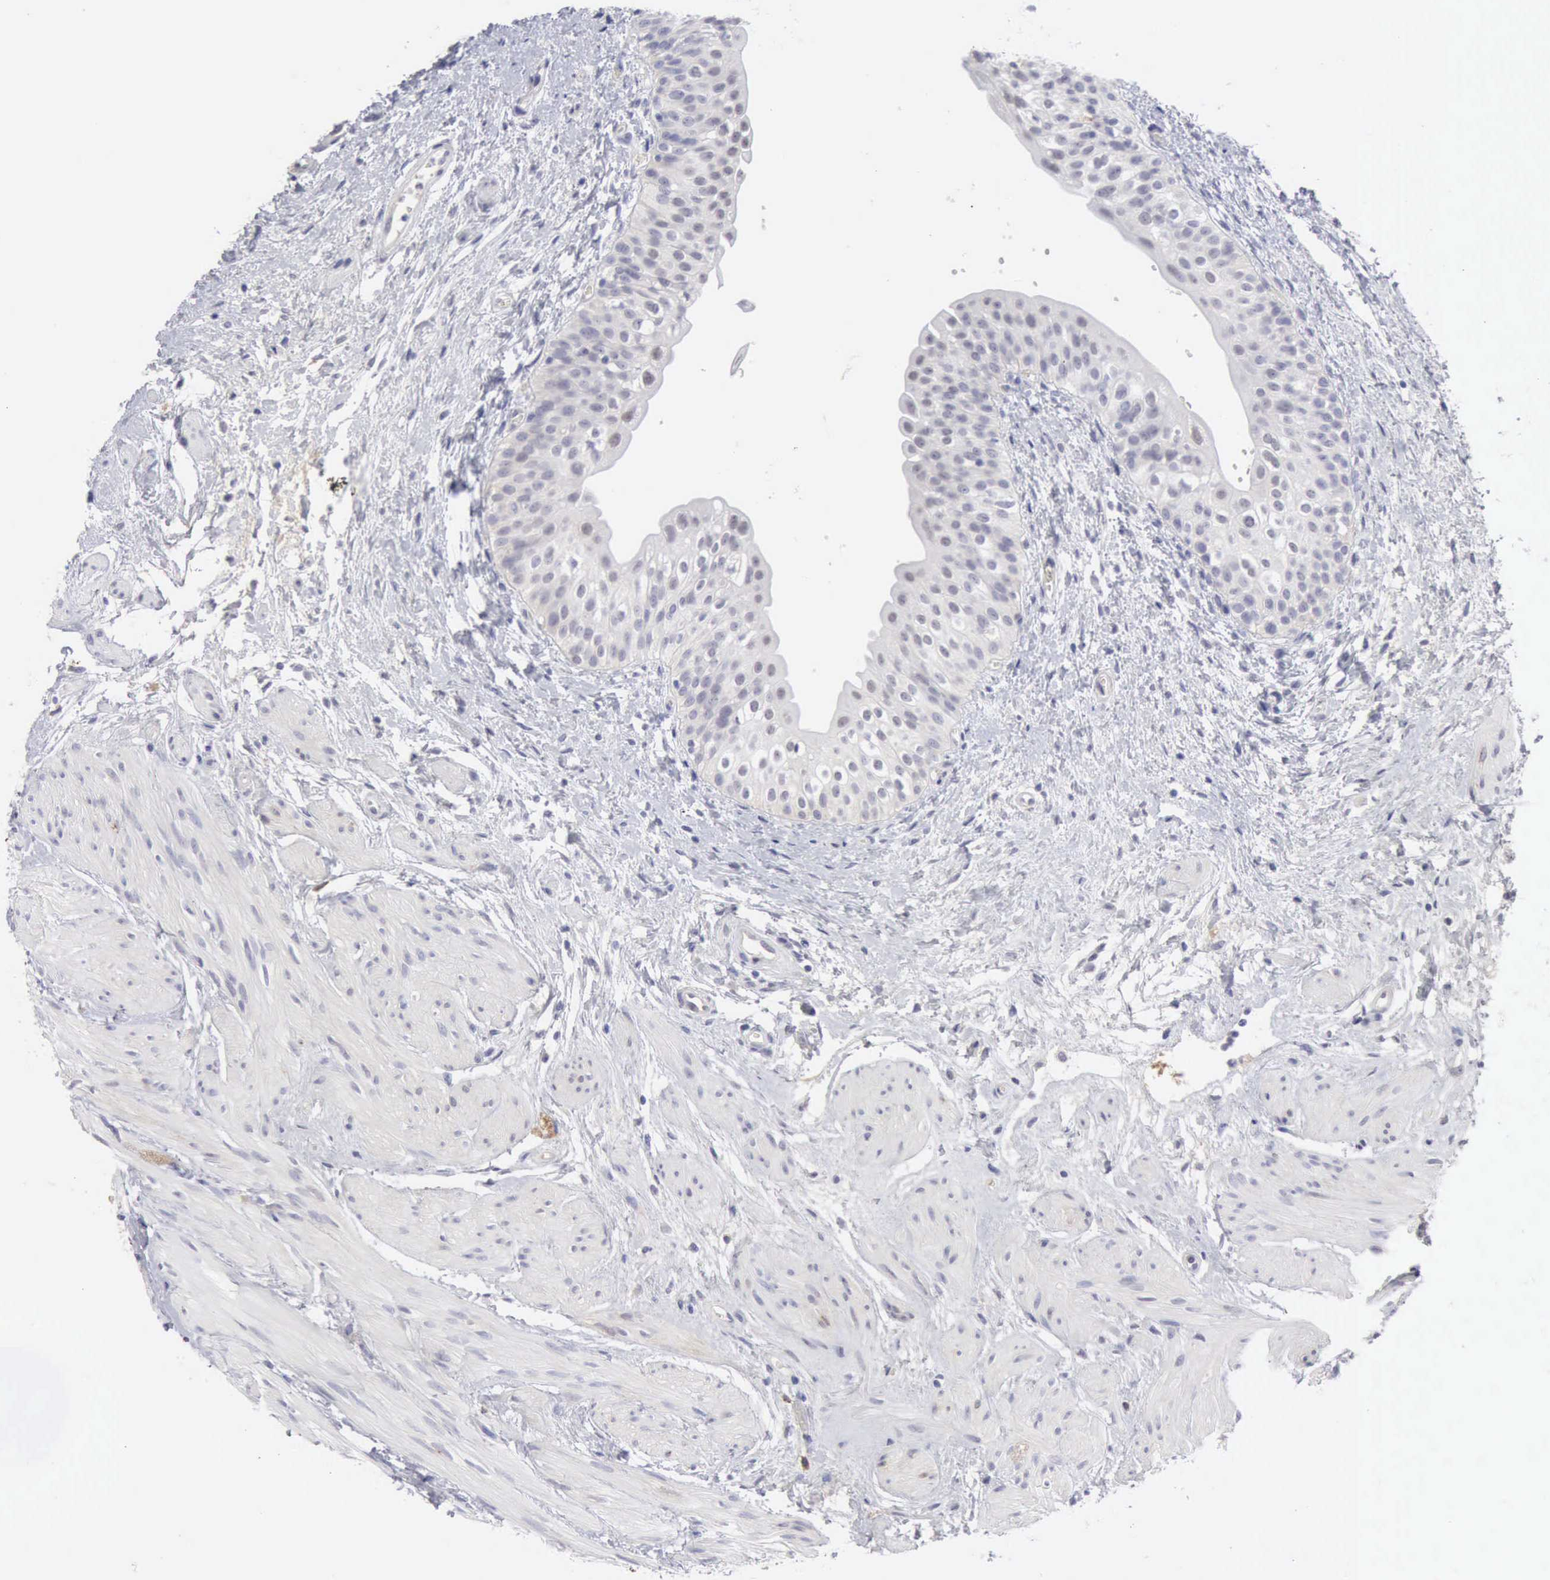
{"staining": {"intensity": "moderate", "quantity": "25%-75%", "location": "cytoplasmic/membranous"}, "tissue": "urinary bladder", "cell_type": "Urothelial cells", "image_type": "normal", "snomed": [{"axis": "morphology", "description": "Normal tissue, NOS"}, {"axis": "topography", "description": "Urinary bladder"}], "caption": "IHC of normal human urinary bladder reveals medium levels of moderate cytoplasmic/membranous staining in about 25%-75% of urothelial cells.", "gene": "TFRC", "patient": {"sex": "female", "age": 55}}